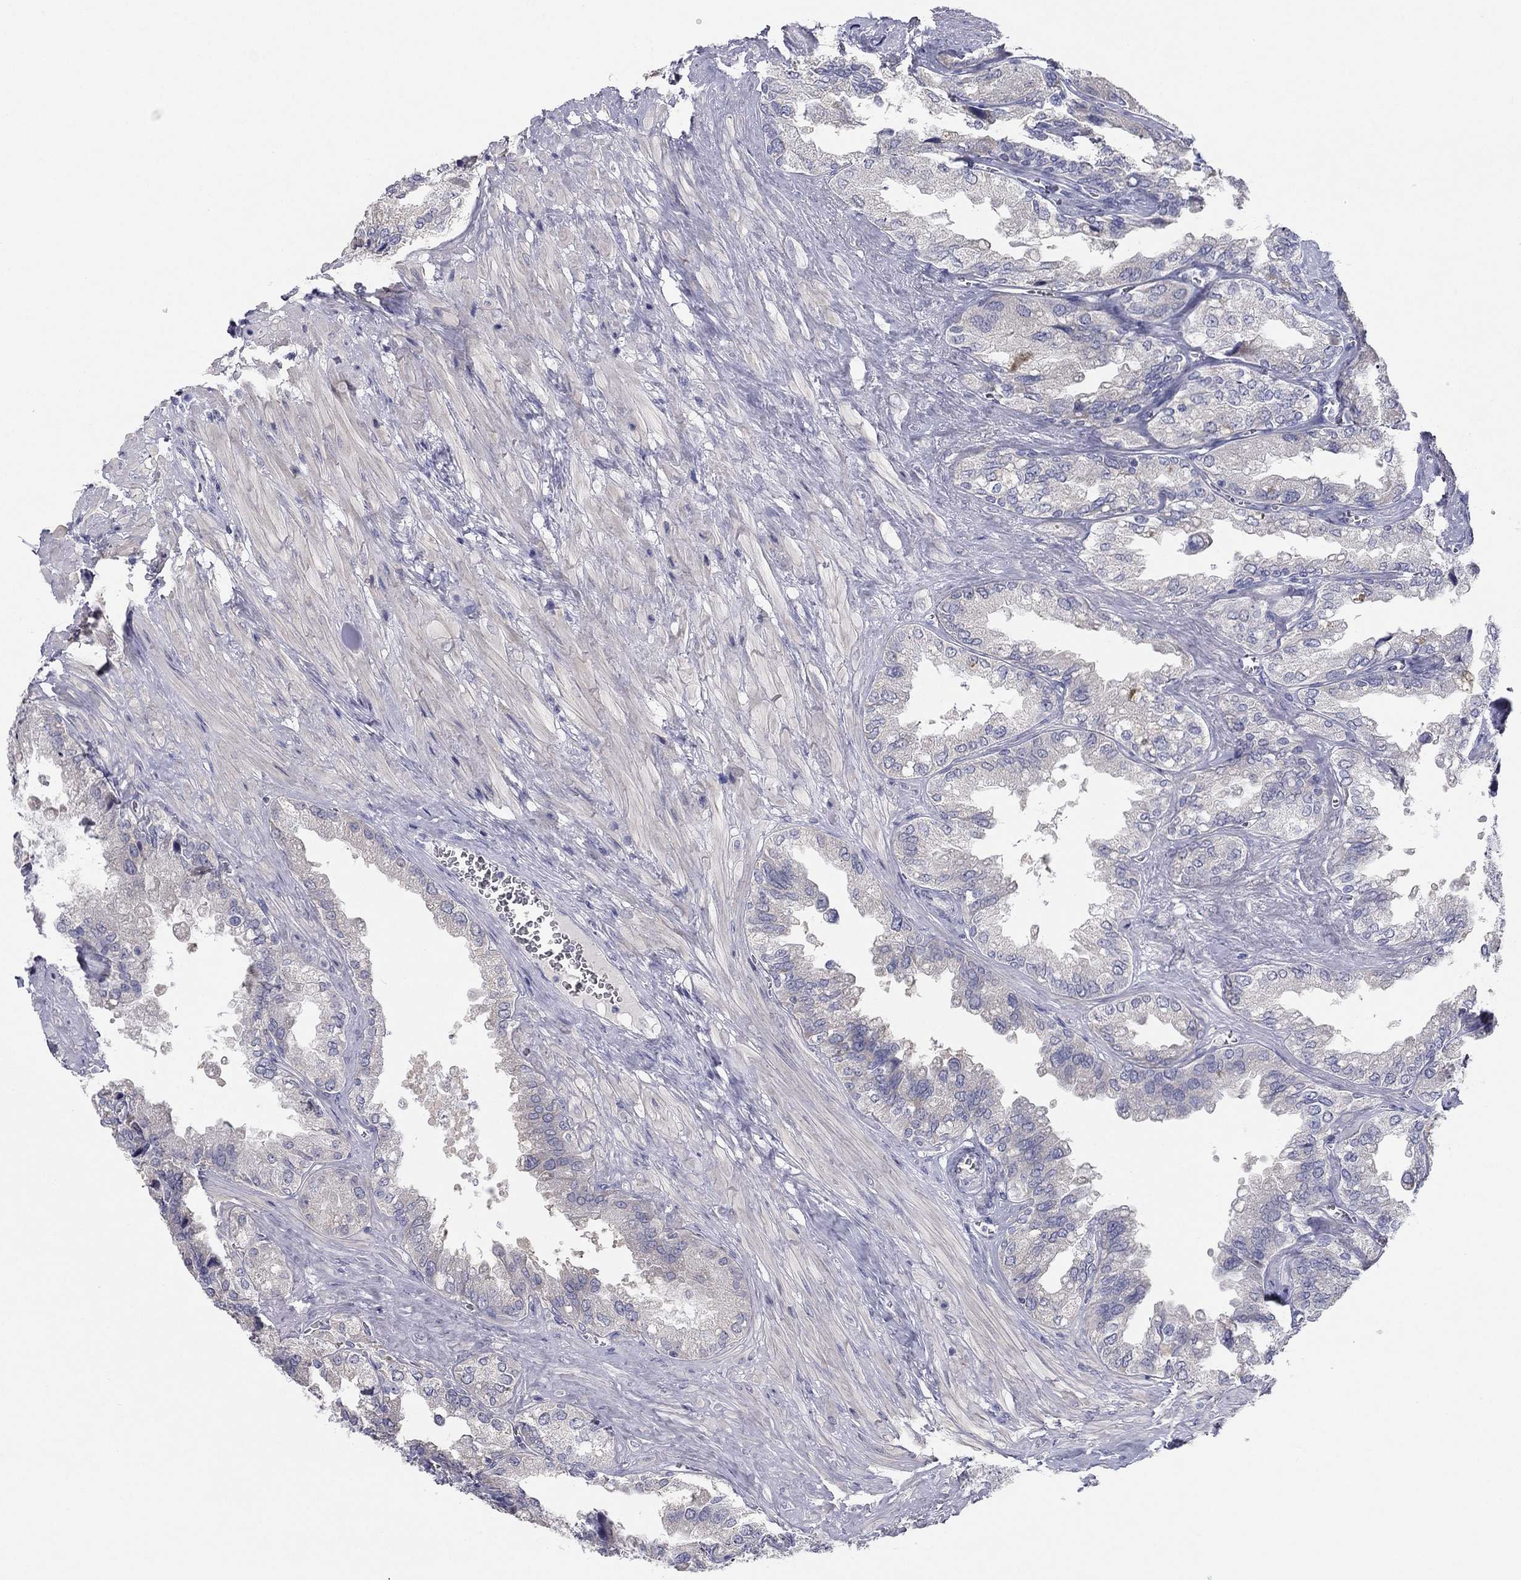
{"staining": {"intensity": "negative", "quantity": "none", "location": "none"}, "tissue": "seminal vesicle", "cell_type": "Glandular cells", "image_type": "normal", "snomed": [{"axis": "morphology", "description": "Normal tissue, NOS"}, {"axis": "topography", "description": "Seminal veicle"}], "caption": "Photomicrograph shows no protein expression in glandular cells of benign seminal vesicle.", "gene": "GRK7", "patient": {"sex": "male", "age": 67}}